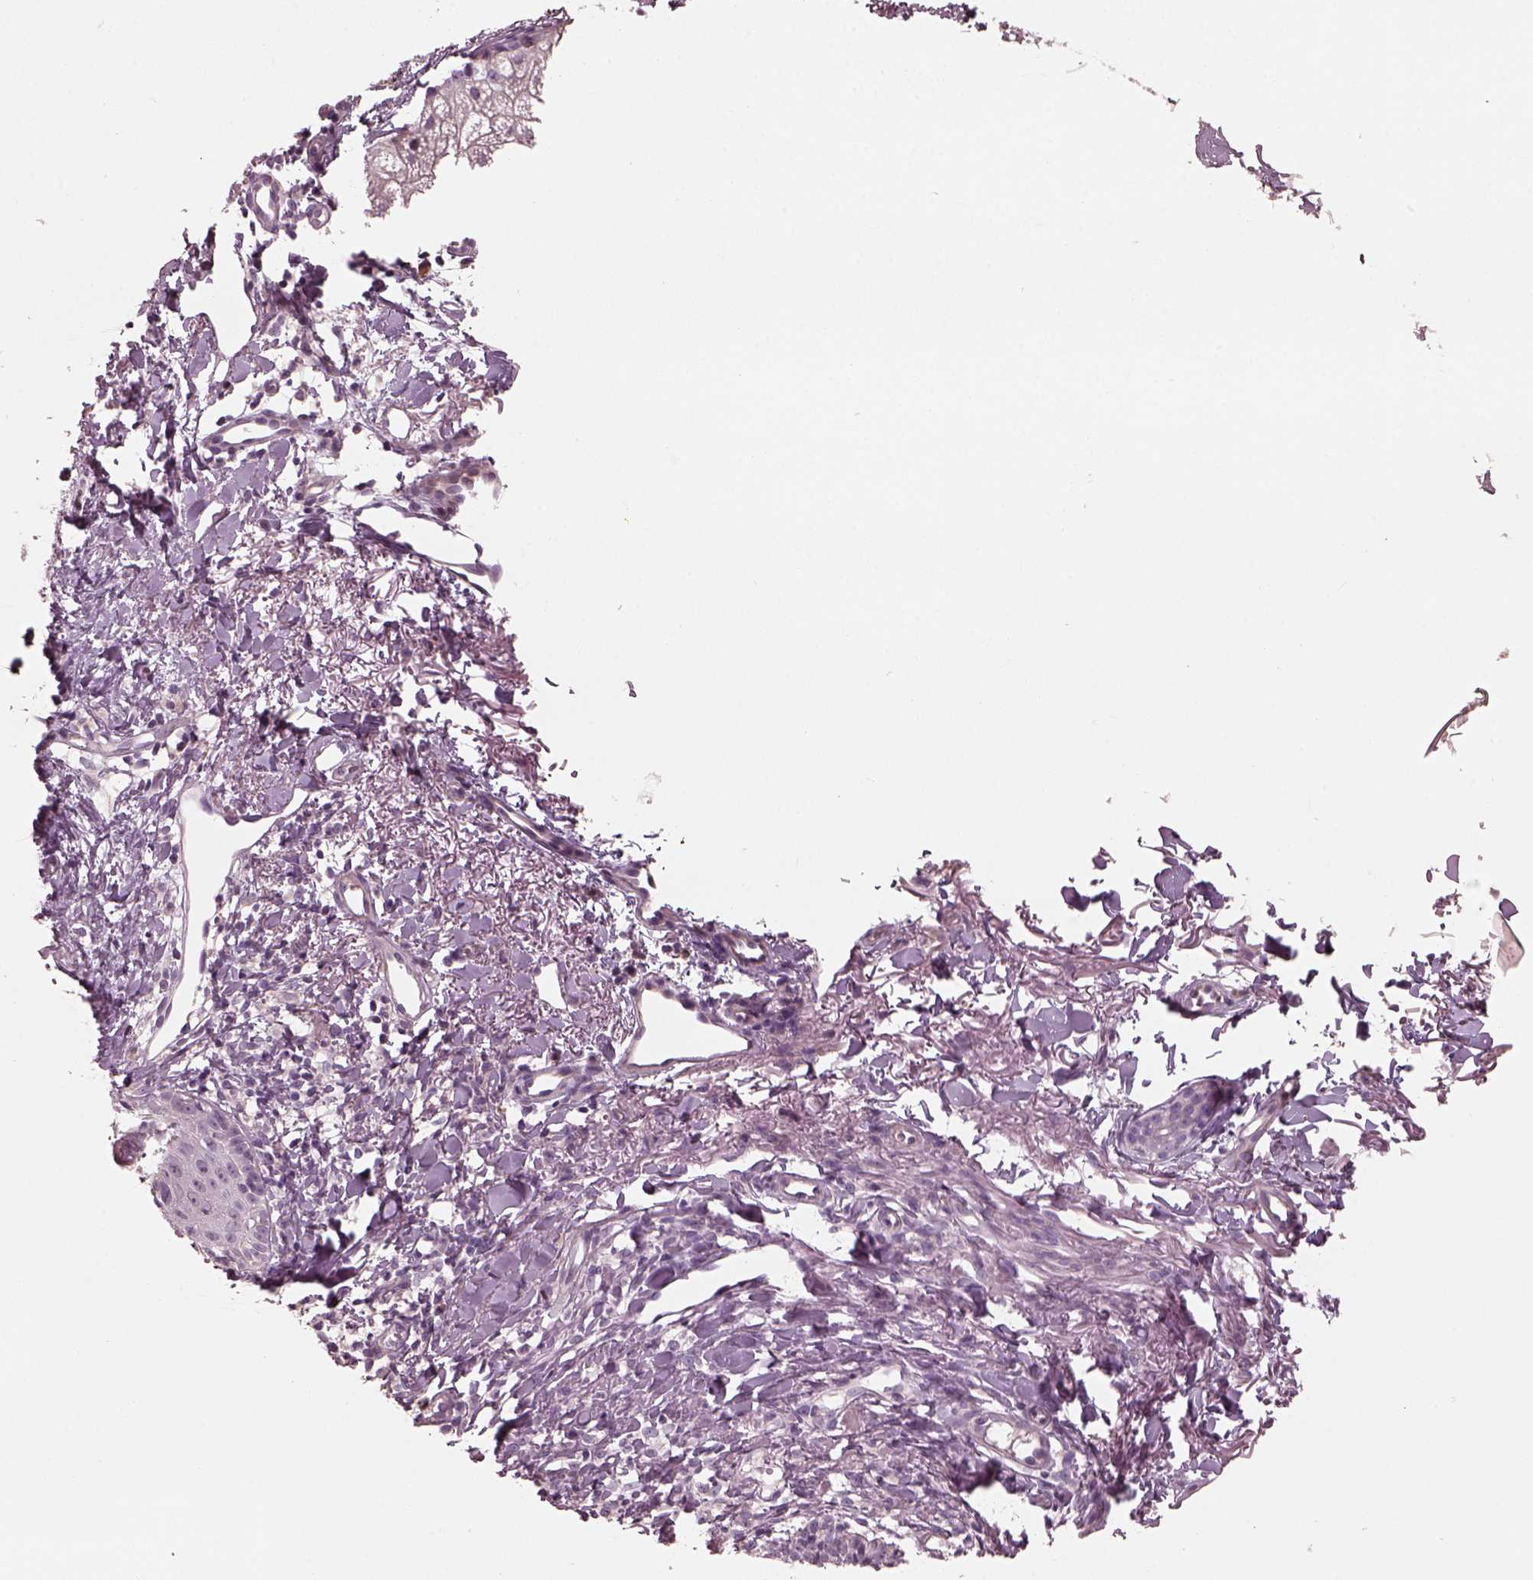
{"staining": {"intensity": "negative", "quantity": "none", "location": "none"}, "tissue": "skin cancer", "cell_type": "Tumor cells", "image_type": "cancer", "snomed": [{"axis": "morphology", "description": "Basal cell carcinoma"}, {"axis": "topography", "description": "Skin"}], "caption": "A high-resolution photomicrograph shows immunohistochemistry staining of skin cancer (basal cell carcinoma), which shows no significant positivity in tumor cells.", "gene": "OPTC", "patient": {"sex": "male", "age": 72}}